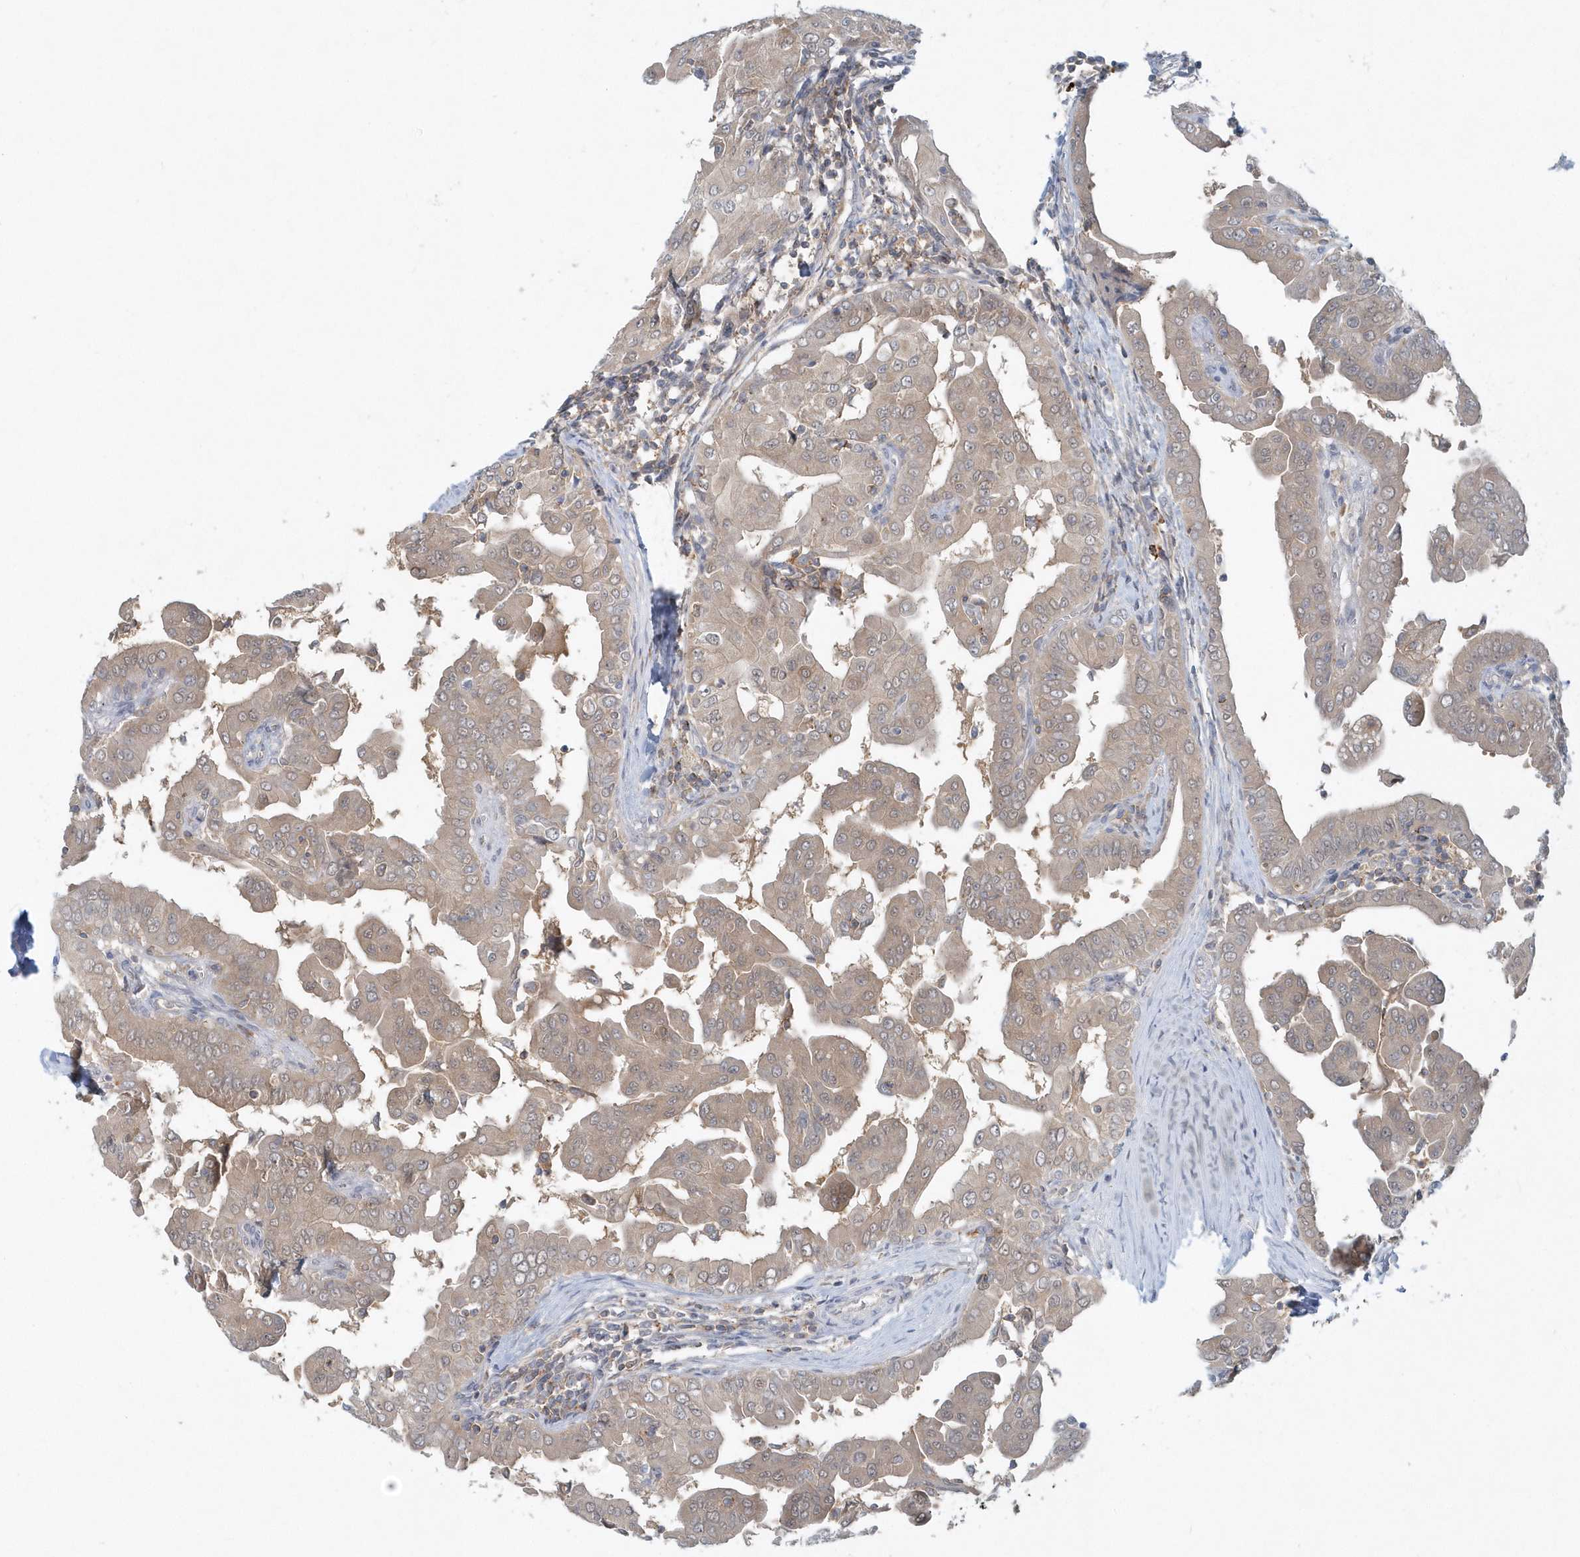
{"staining": {"intensity": "weak", "quantity": ">75%", "location": "cytoplasmic/membranous"}, "tissue": "thyroid cancer", "cell_type": "Tumor cells", "image_type": "cancer", "snomed": [{"axis": "morphology", "description": "Papillary adenocarcinoma, NOS"}, {"axis": "topography", "description": "Thyroid gland"}], "caption": "This micrograph demonstrates immunohistochemistry (IHC) staining of human papillary adenocarcinoma (thyroid), with low weak cytoplasmic/membranous expression in approximately >75% of tumor cells.", "gene": "RNF7", "patient": {"sex": "male", "age": 33}}